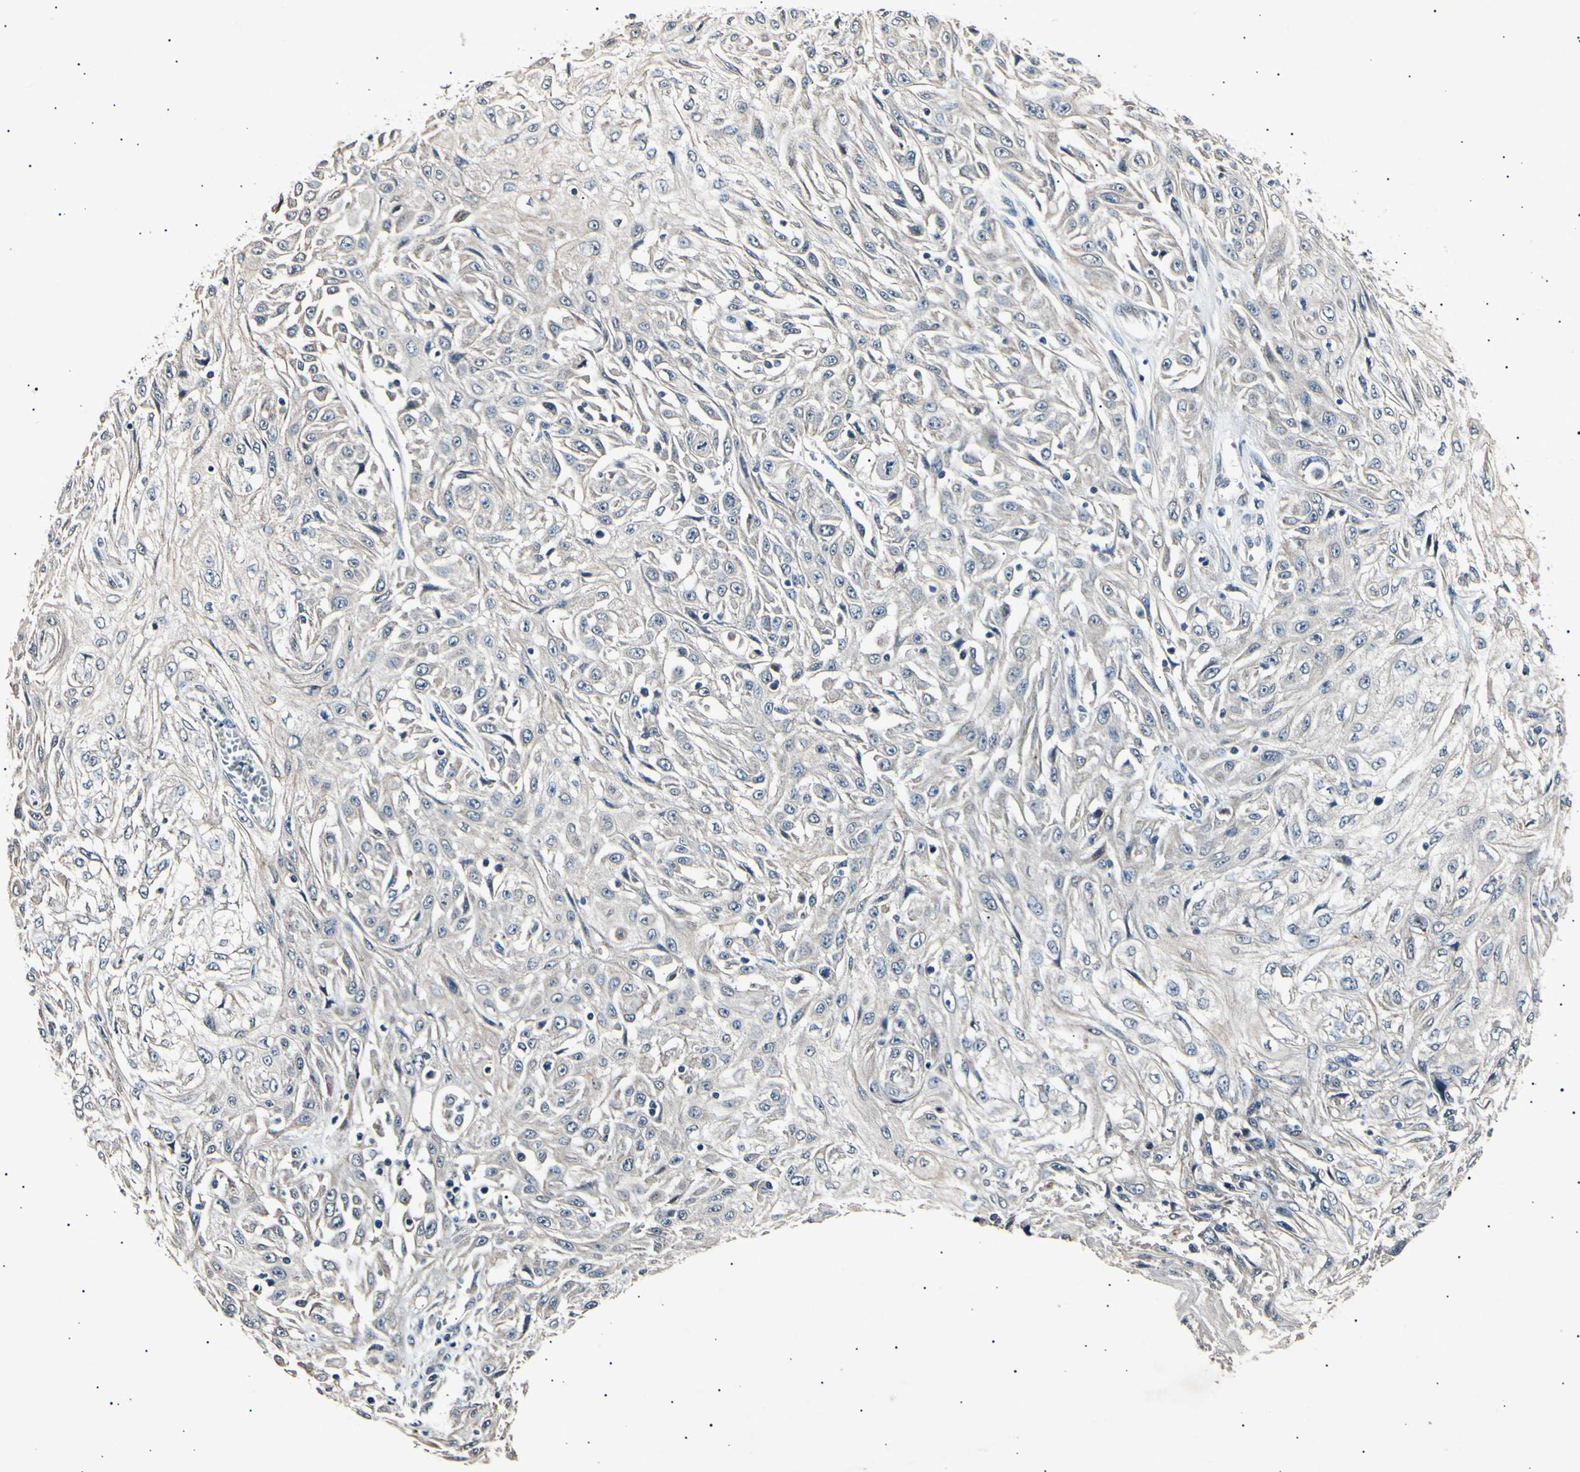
{"staining": {"intensity": "negative", "quantity": "none", "location": "none"}, "tissue": "skin cancer", "cell_type": "Tumor cells", "image_type": "cancer", "snomed": [{"axis": "morphology", "description": "Squamous cell carcinoma, NOS"}, {"axis": "morphology", "description": "Squamous cell carcinoma, metastatic, NOS"}, {"axis": "topography", "description": "Skin"}, {"axis": "topography", "description": "Lymph node"}], "caption": "Immunohistochemical staining of metastatic squamous cell carcinoma (skin) reveals no significant staining in tumor cells.", "gene": "ADCY3", "patient": {"sex": "male", "age": 75}}